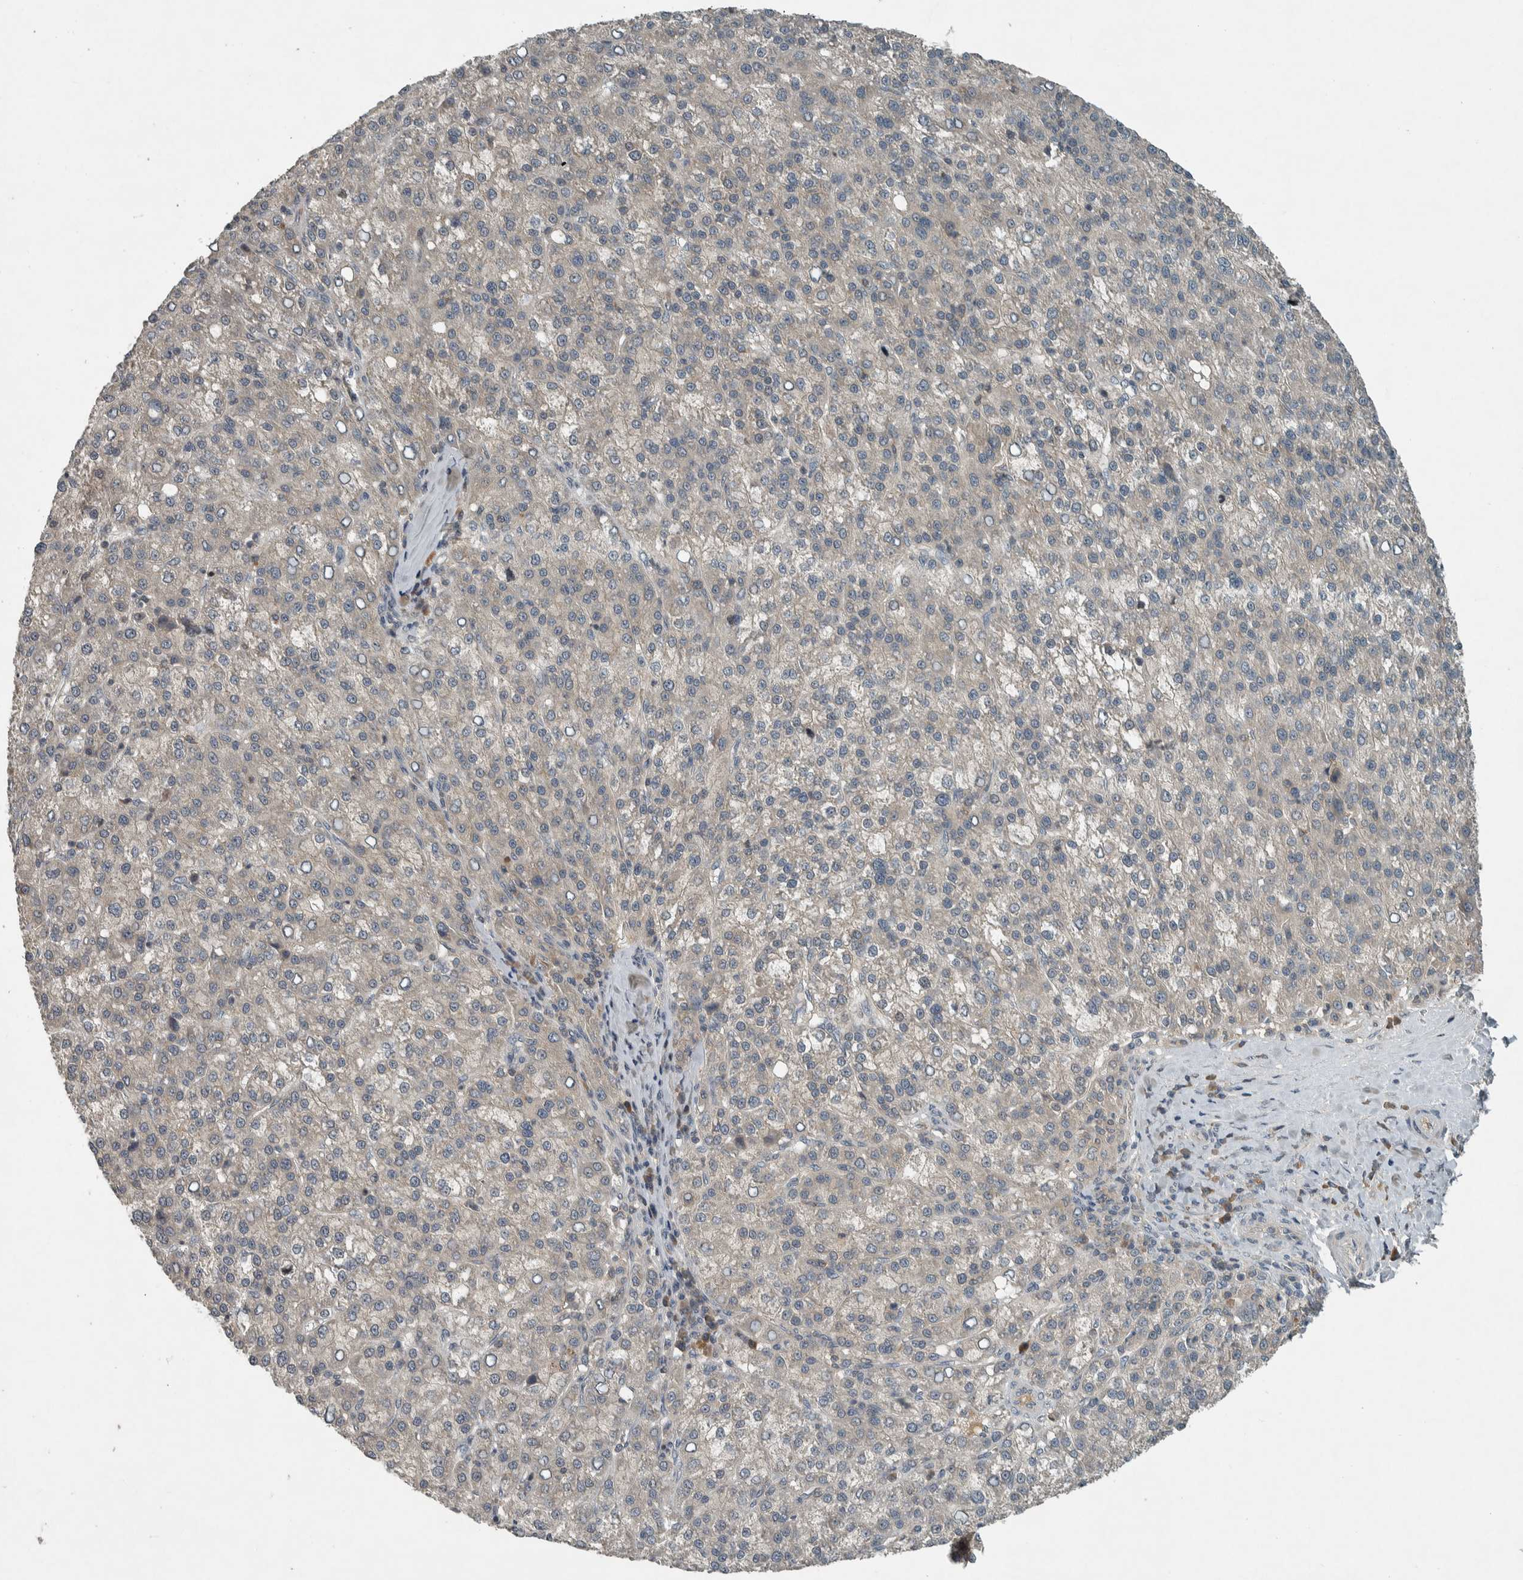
{"staining": {"intensity": "negative", "quantity": "none", "location": "none"}, "tissue": "liver cancer", "cell_type": "Tumor cells", "image_type": "cancer", "snomed": [{"axis": "morphology", "description": "Carcinoma, Hepatocellular, NOS"}, {"axis": "topography", "description": "Liver"}], "caption": "The IHC image has no significant staining in tumor cells of hepatocellular carcinoma (liver) tissue. (Stains: DAB (3,3'-diaminobenzidine) IHC with hematoxylin counter stain, Microscopy: brightfield microscopy at high magnification).", "gene": "CLCN2", "patient": {"sex": "female", "age": 58}}